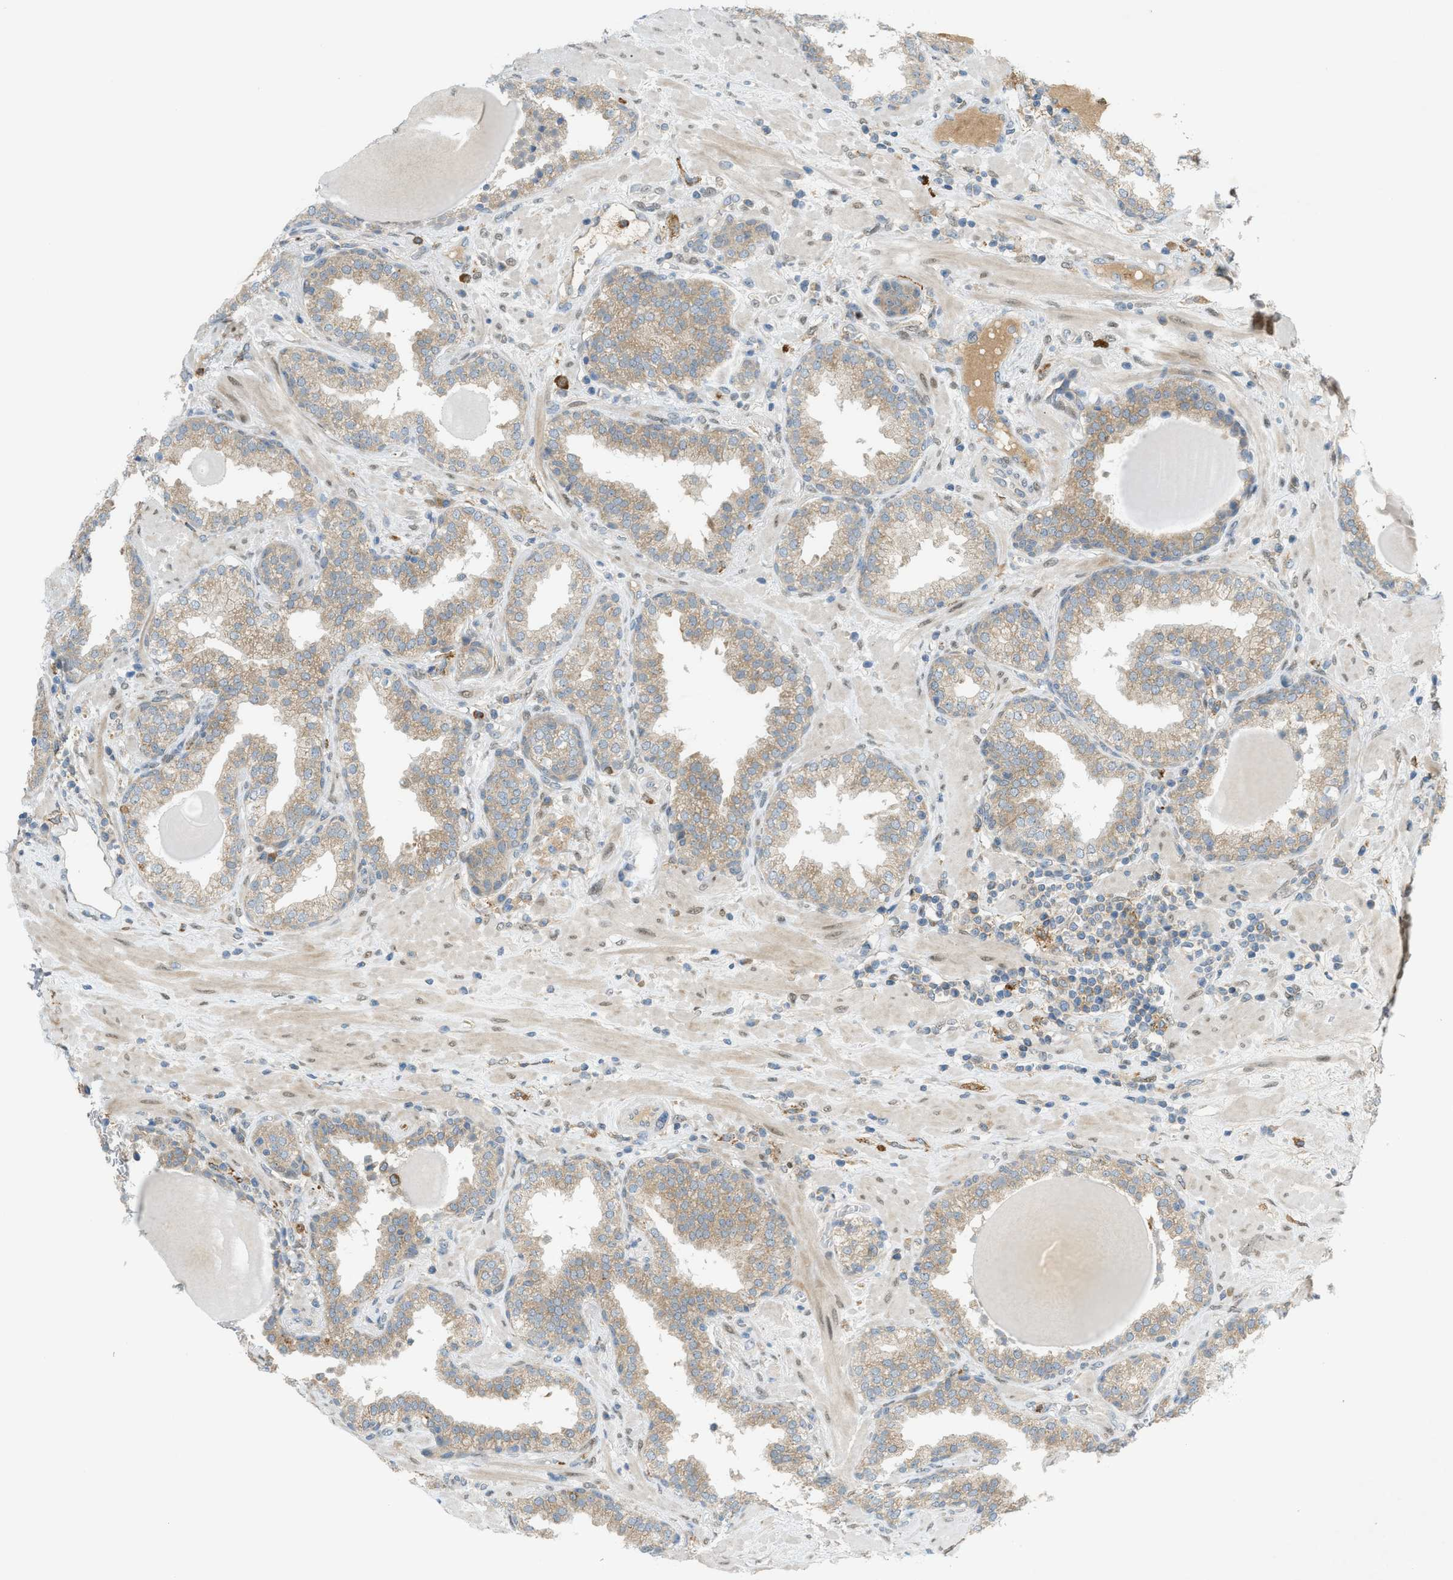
{"staining": {"intensity": "weak", "quantity": ">75%", "location": "cytoplasmic/membranous"}, "tissue": "prostate", "cell_type": "Glandular cells", "image_type": "normal", "snomed": [{"axis": "morphology", "description": "Normal tissue, NOS"}, {"axis": "topography", "description": "Prostate"}], "caption": "The micrograph reveals immunohistochemical staining of unremarkable prostate. There is weak cytoplasmic/membranous expression is appreciated in approximately >75% of glandular cells.", "gene": "DYRK1A", "patient": {"sex": "male", "age": 51}}